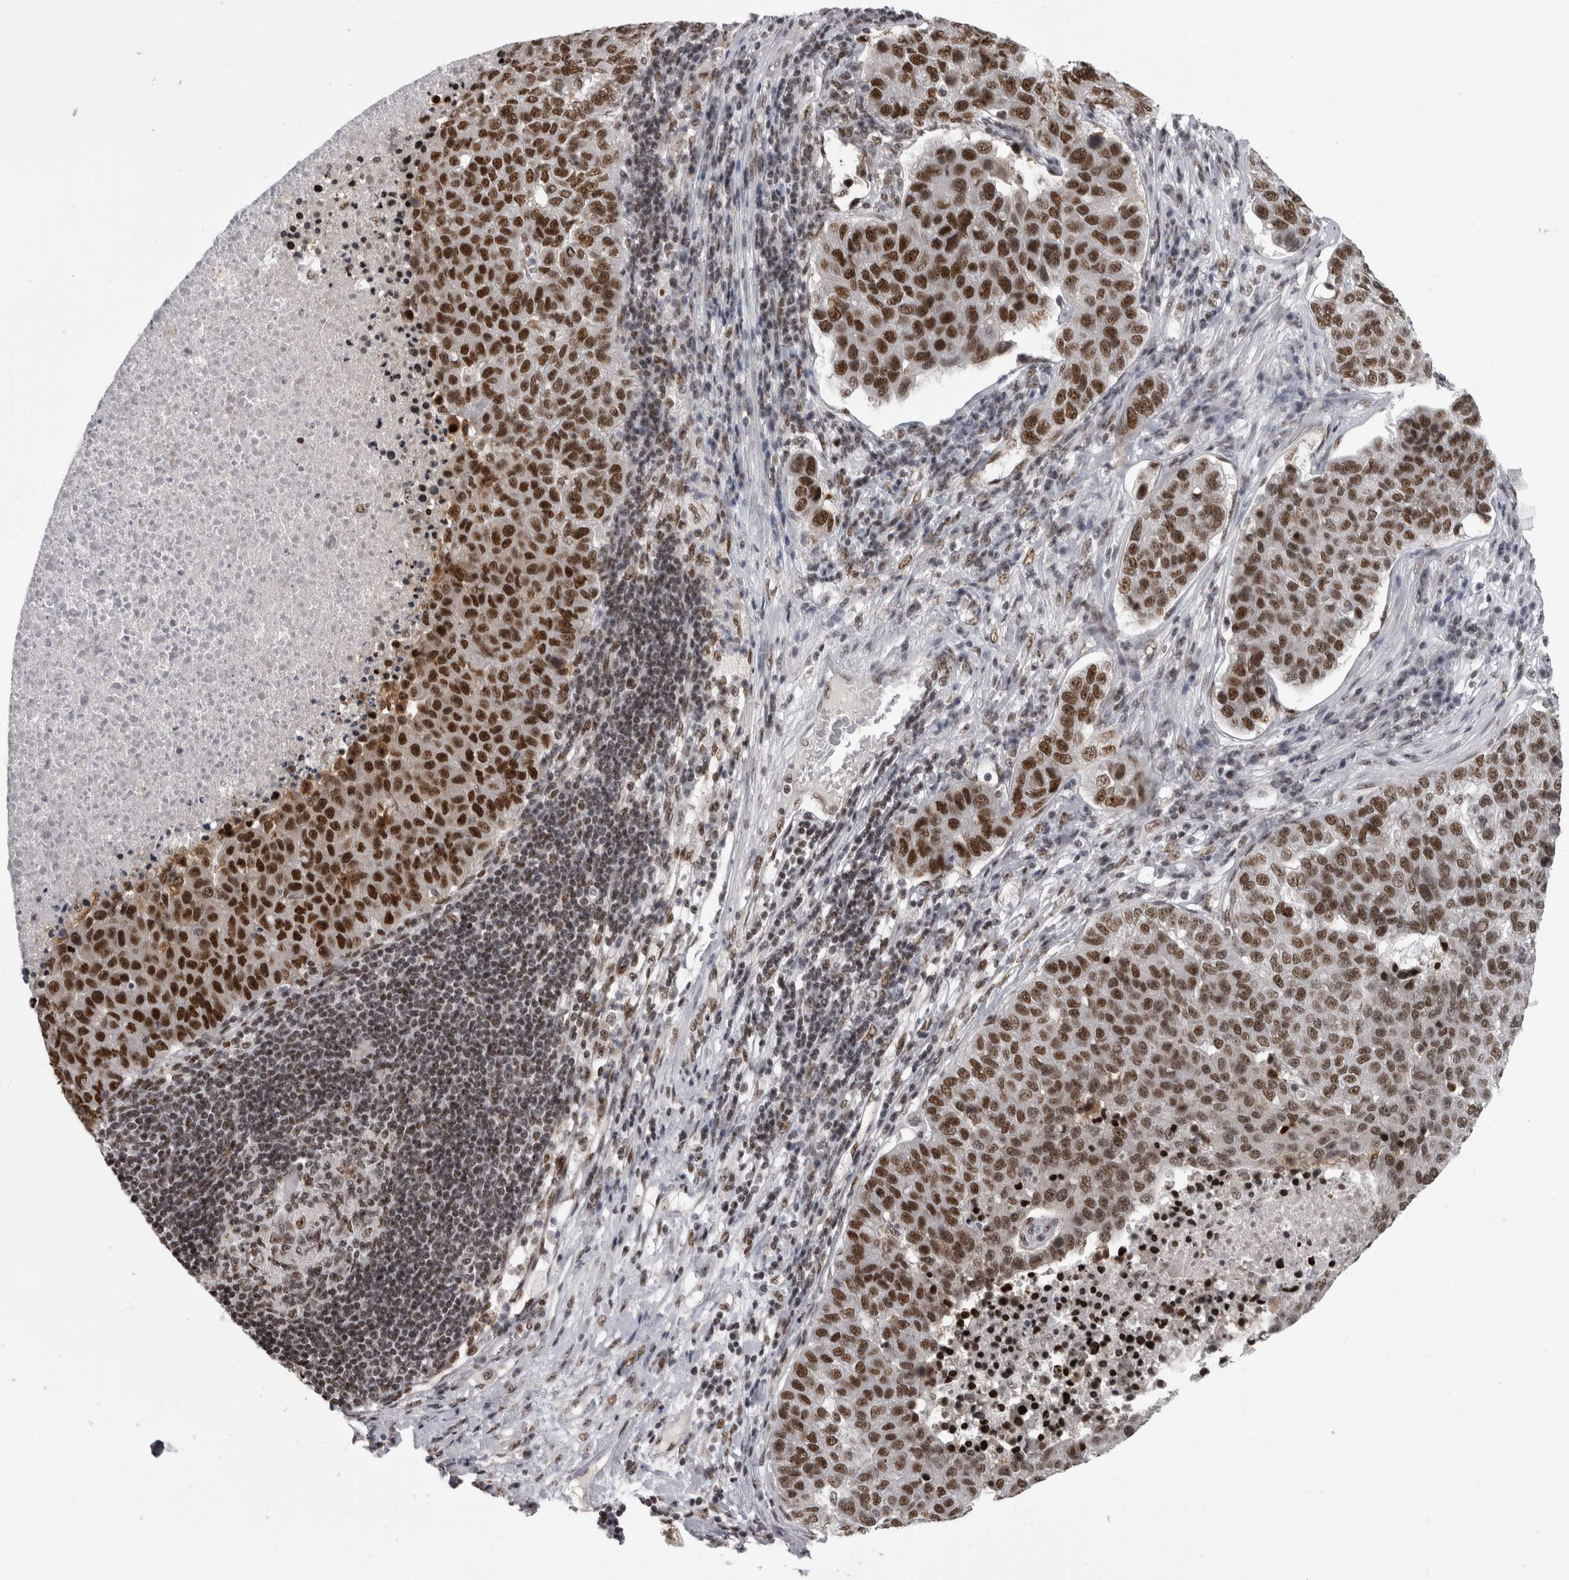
{"staining": {"intensity": "strong", "quantity": ">75%", "location": "nuclear"}, "tissue": "pancreatic cancer", "cell_type": "Tumor cells", "image_type": "cancer", "snomed": [{"axis": "morphology", "description": "Adenocarcinoma, NOS"}, {"axis": "topography", "description": "Pancreas"}], "caption": "Adenocarcinoma (pancreatic) stained for a protein reveals strong nuclear positivity in tumor cells. (brown staining indicates protein expression, while blue staining denotes nuclei).", "gene": "ZSCAN2", "patient": {"sex": "female", "age": 61}}